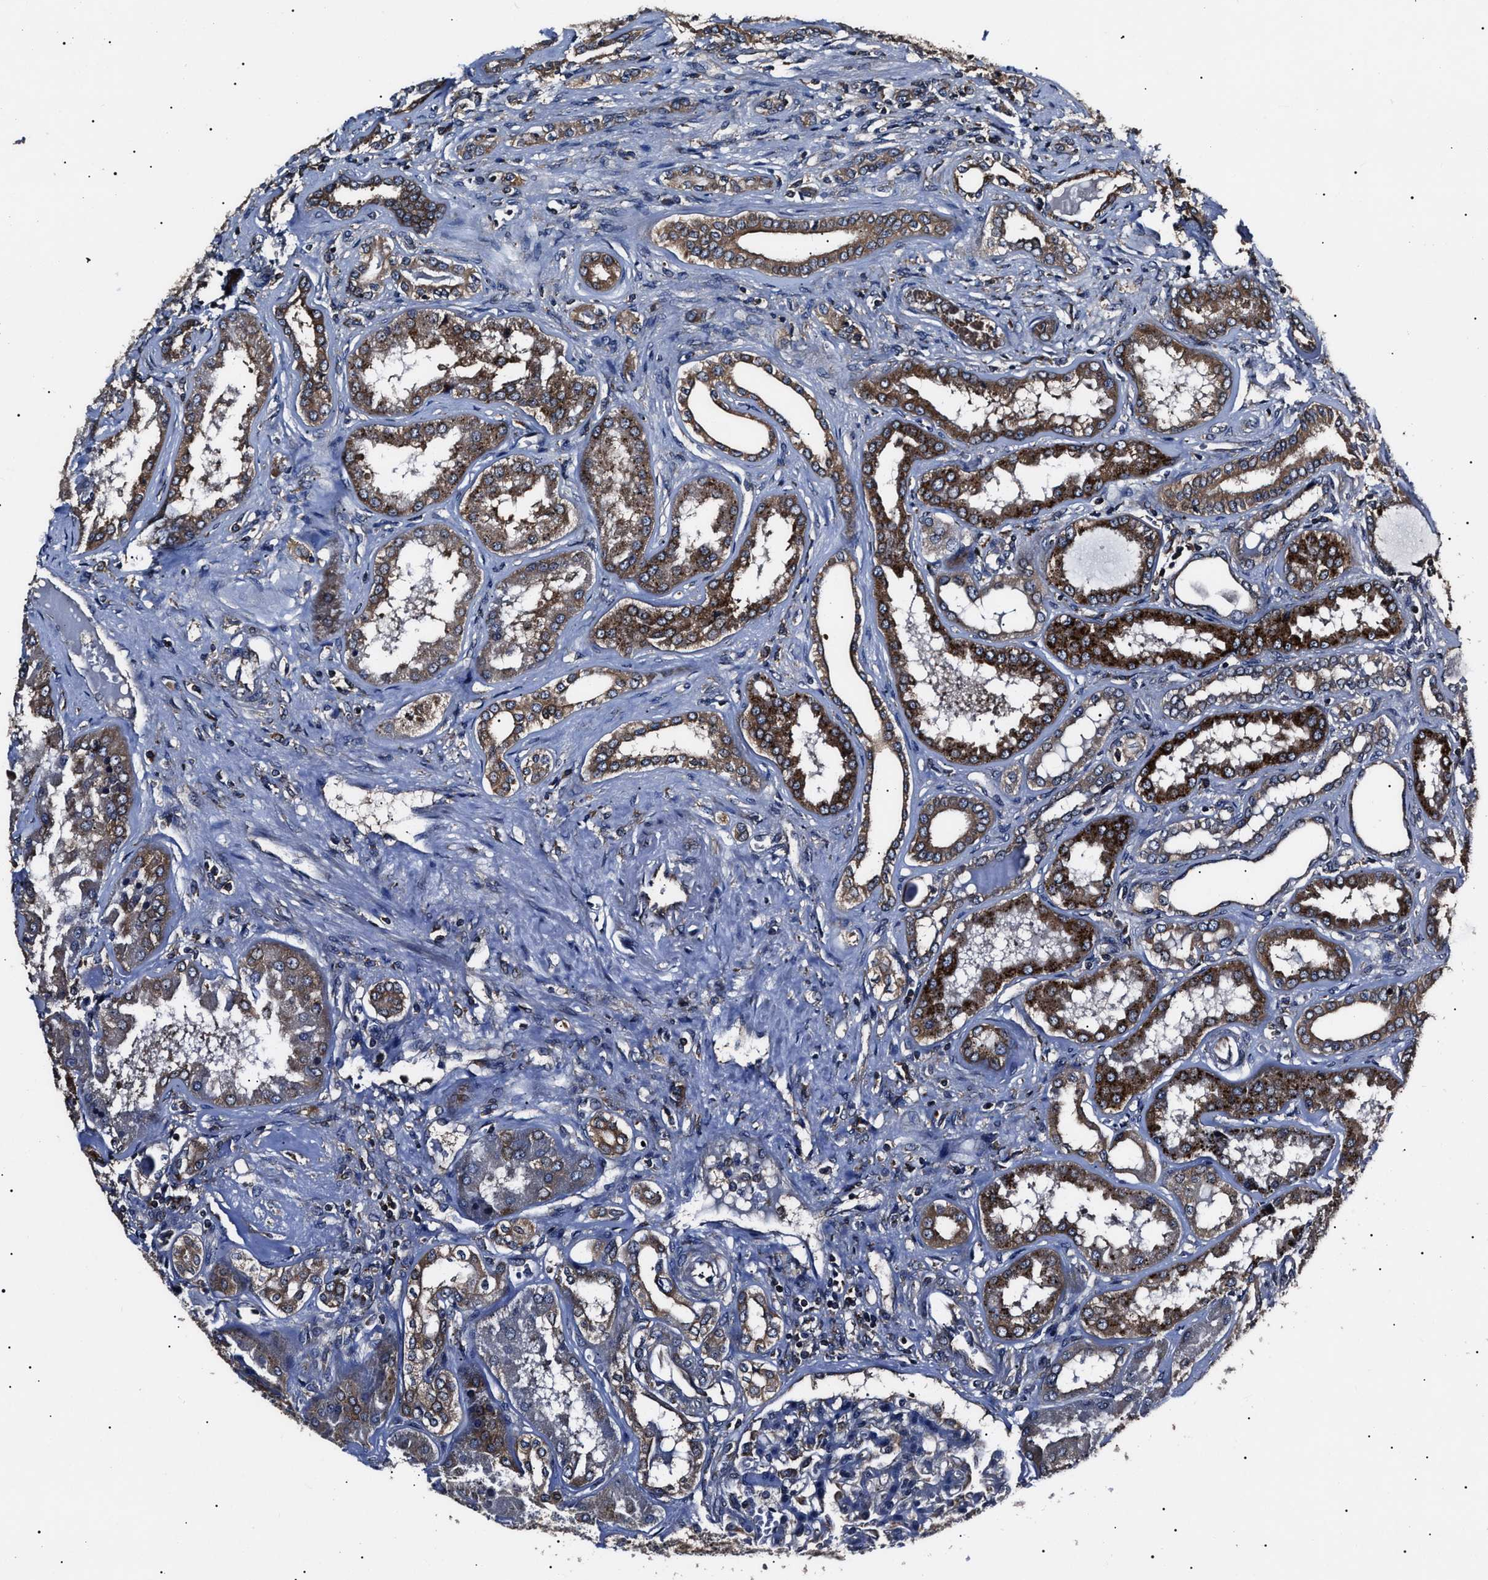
{"staining": {"intensity": "moderate", "quantity": "<25%", "location": "cytoplasmic/membranous"}, "tissue": "kidney", "cell_type": "Cells in glomeruli", "image_type": "normal", "snomed": [{"axis": "morphology", "description": "Normal tissue, NOS"}, {"axis": "topography", "description": "Kidney"}], "caption": "This photomicrograph demonstrates IHC staining of unremarkable human kidney, with low moderate cytoplasmic/membranous positivity in about <25% of cells in glomeruli.", "gene": "CCT8", "patient": {"sex": "female", "age": 56}}